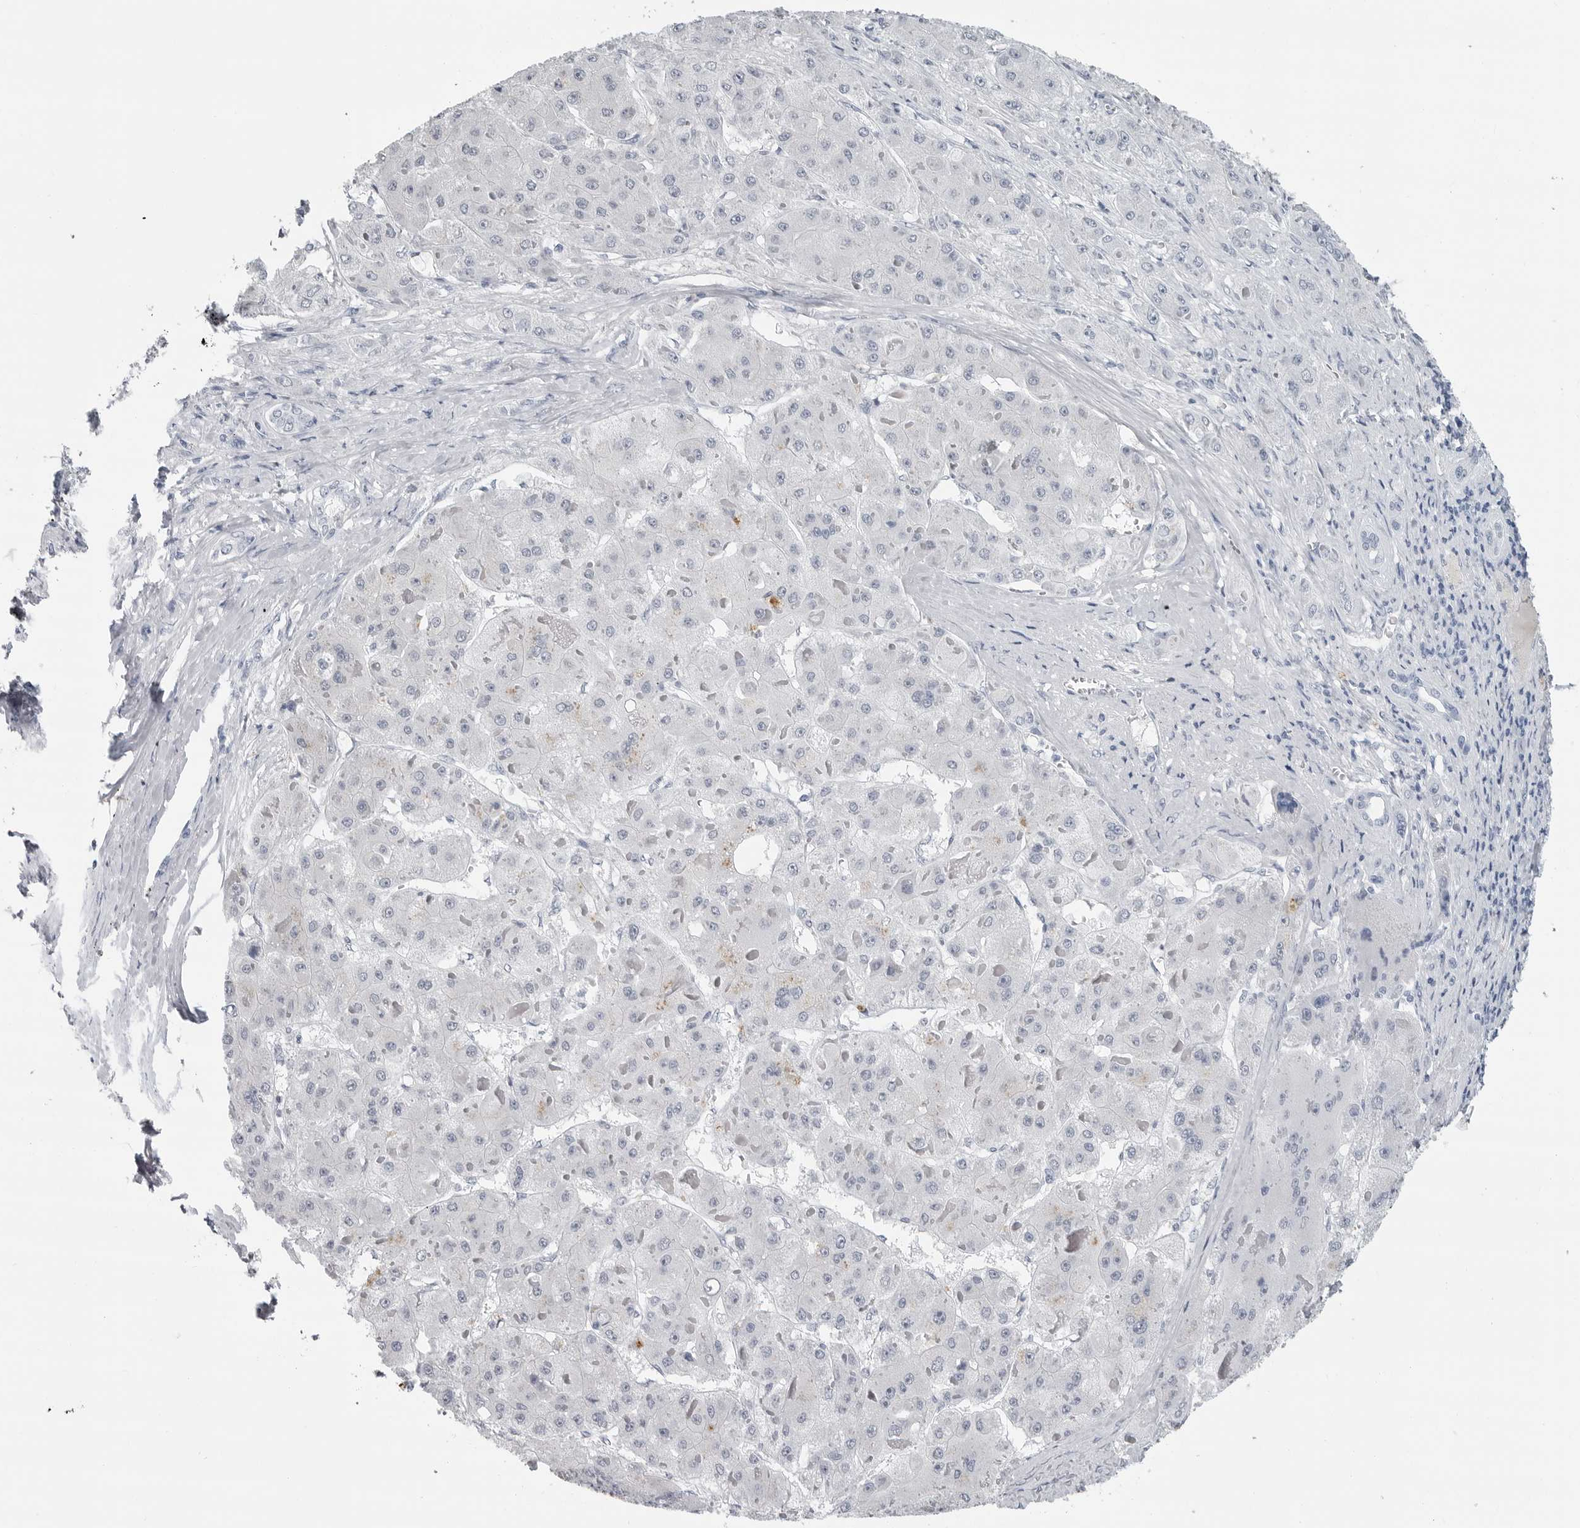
{"staining": {"intensity": "negative", "quantity": "none", "location": "none"}, "tissue": "liver cancer", "cell_type": "Tumor cells", "image_type": "cancer", "snomed": [{"axis": "morphology", "description": "Carcinoma, Hepatocellular, NOS"}, {"axis": "topography", "description": "Liver"}], "caption": "Image shows no protein expression in tumor cells of liver cancer (hepatocellular carcinoma) tissue.", "gene": "AMPD1", "patient": {"sex": "female", "age": 73}}